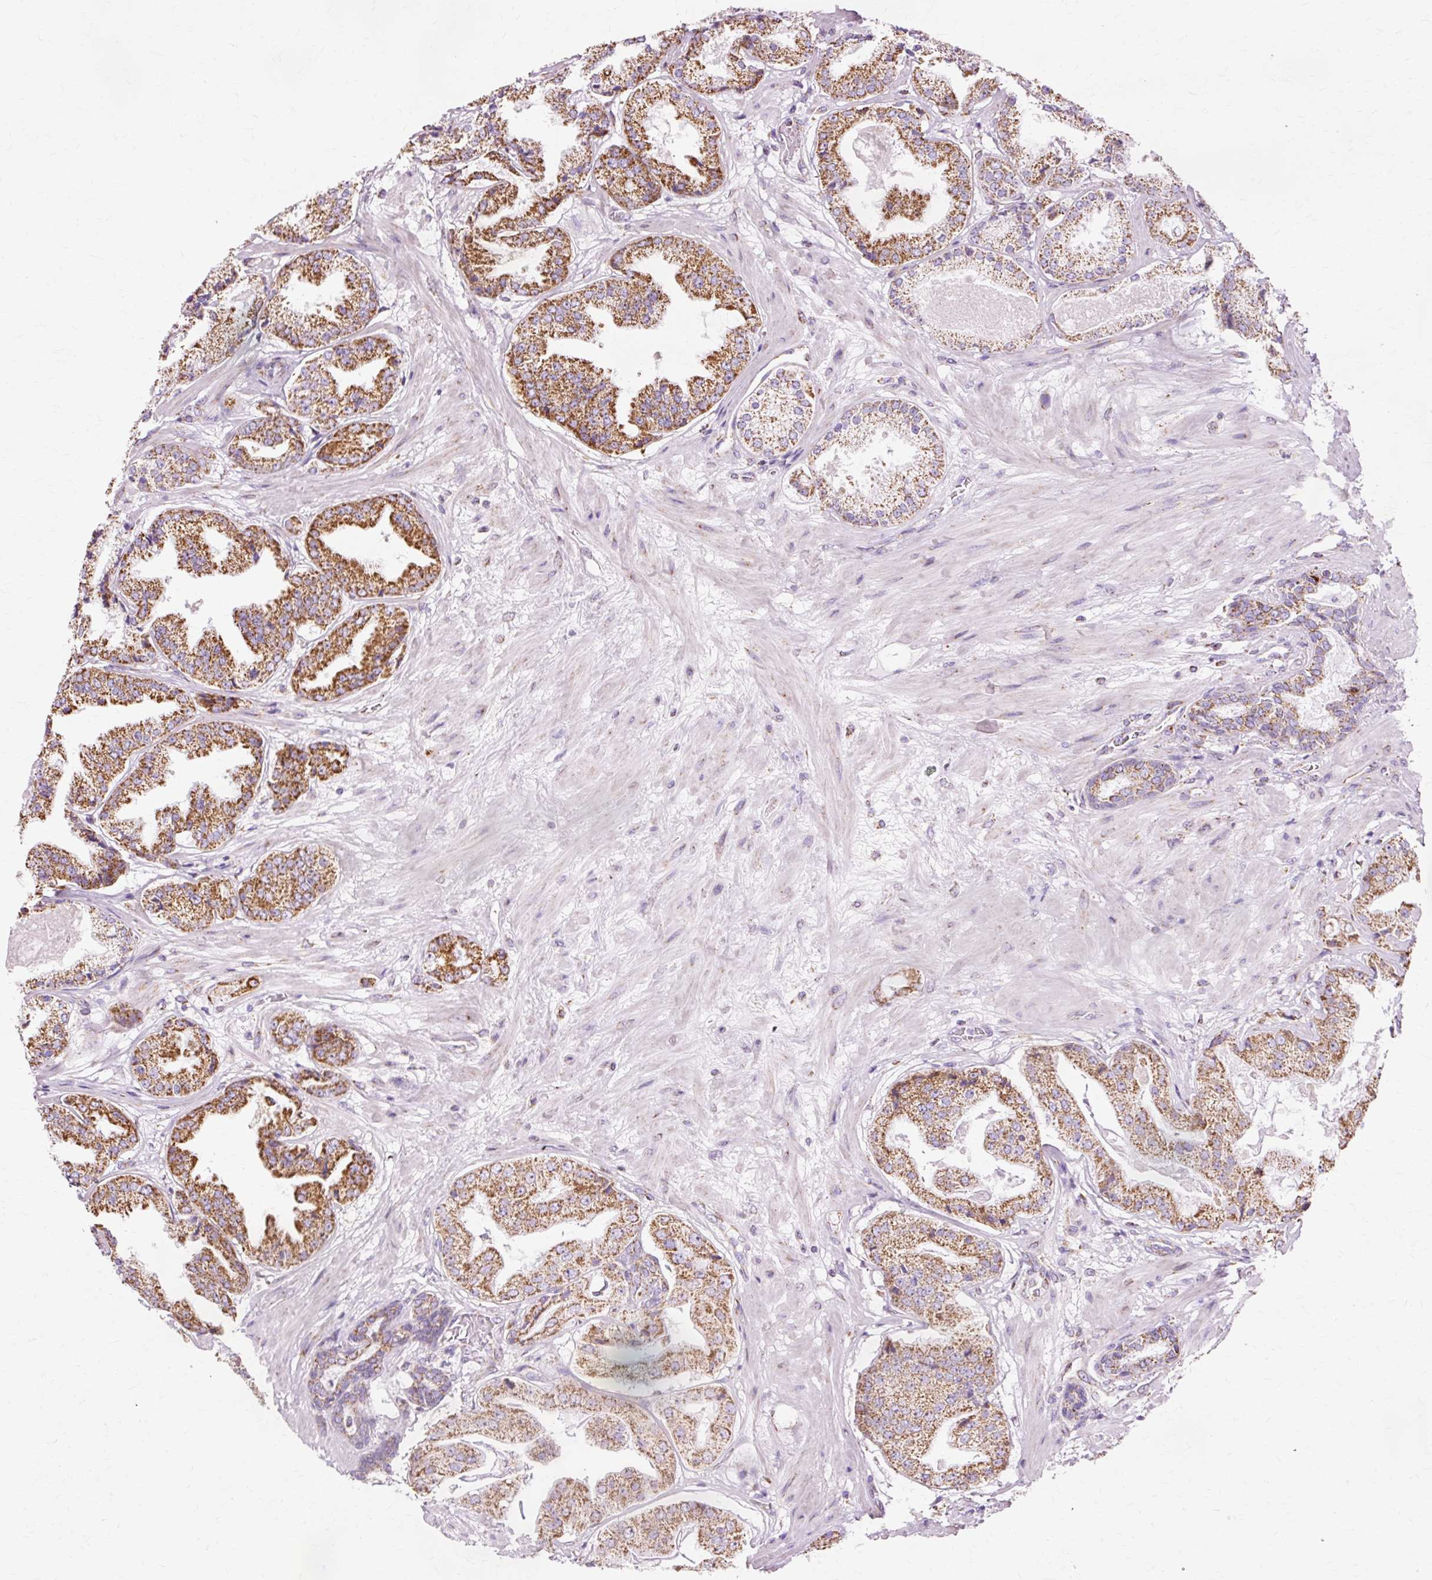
{"staining": {"intensity": "strong", "quantity": ">75%", "location": "cytoplasmic/membranous"}, "tissue": "prostate cancer", "cell_type": "Tumor cells", "image_type": "cancer", "snomed": [{"axis": "morphology", "description": "Adenocarcinoma, High grade"}, {"axis": "topography", "description": "Prostate"}], "caption": "Prostate adenocarcinoma (high-grade) was stained to show a protein in brown. There is high levels of strong cytoplasmic/membranous staining in approximately >75% of tumor cells.", "gene": "ATP5PO", "patient": {"sex": "male", "age": 63}}